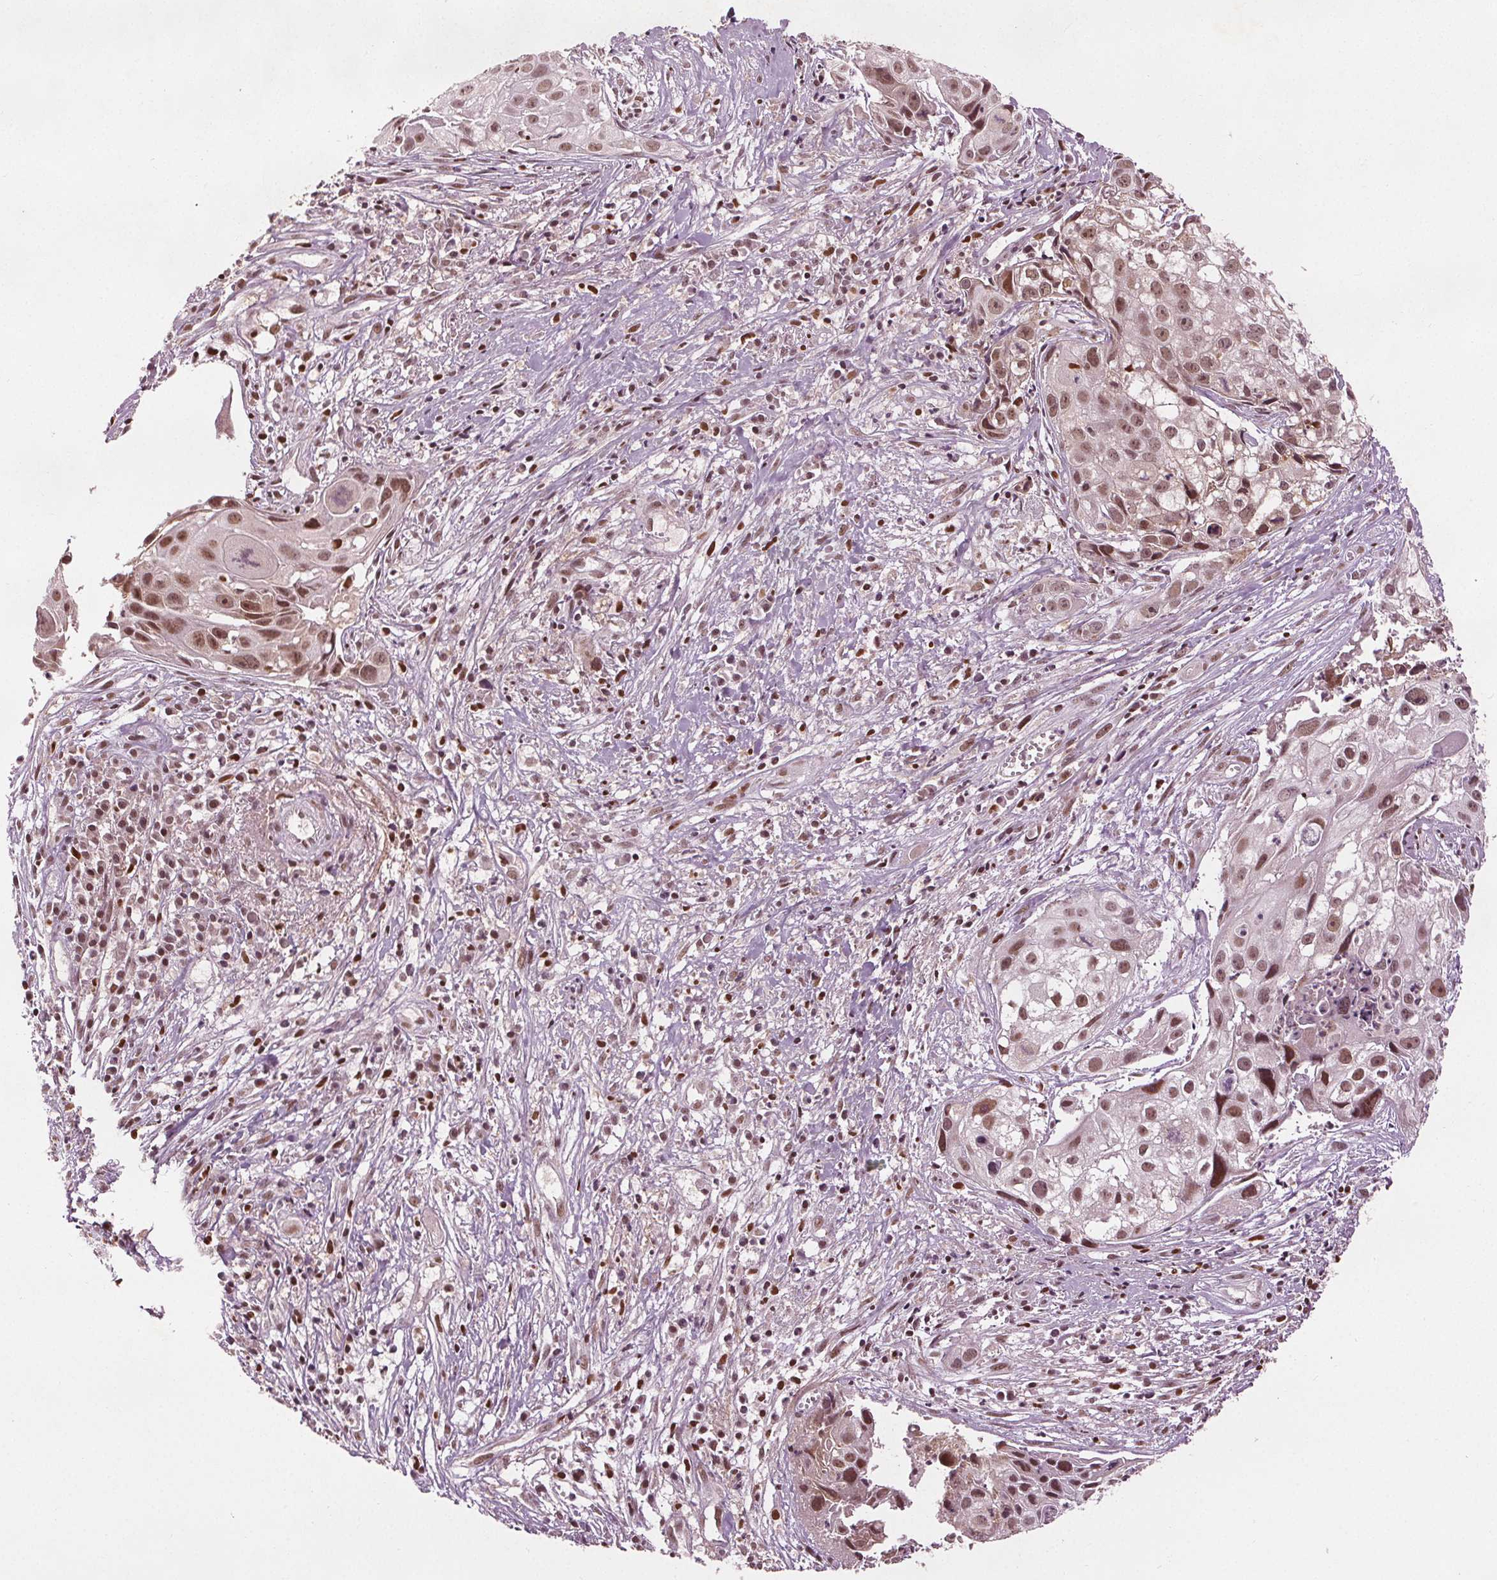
{"staining": {"intensity": "moderate", "quantity": ">75%", "location": "nuclear"}, "tissue": "cervical cancer", "cell_type": "Tumor cells", "image_type": "cancer", "snomed": [{"axis": "morphology", "description": "Squamous cell carcinoma, NOS"}, {"axis": "topography", "description": "Cervix"}], "caption": "Approximately >75% of tumor cells in human cervical squamous cell carcinoma reveal moderate nuclear protein positivity as visualized by brown immunohistochemical staining.", "gene": "DDX11", "patient": {"sex": "female", "age": 53}}